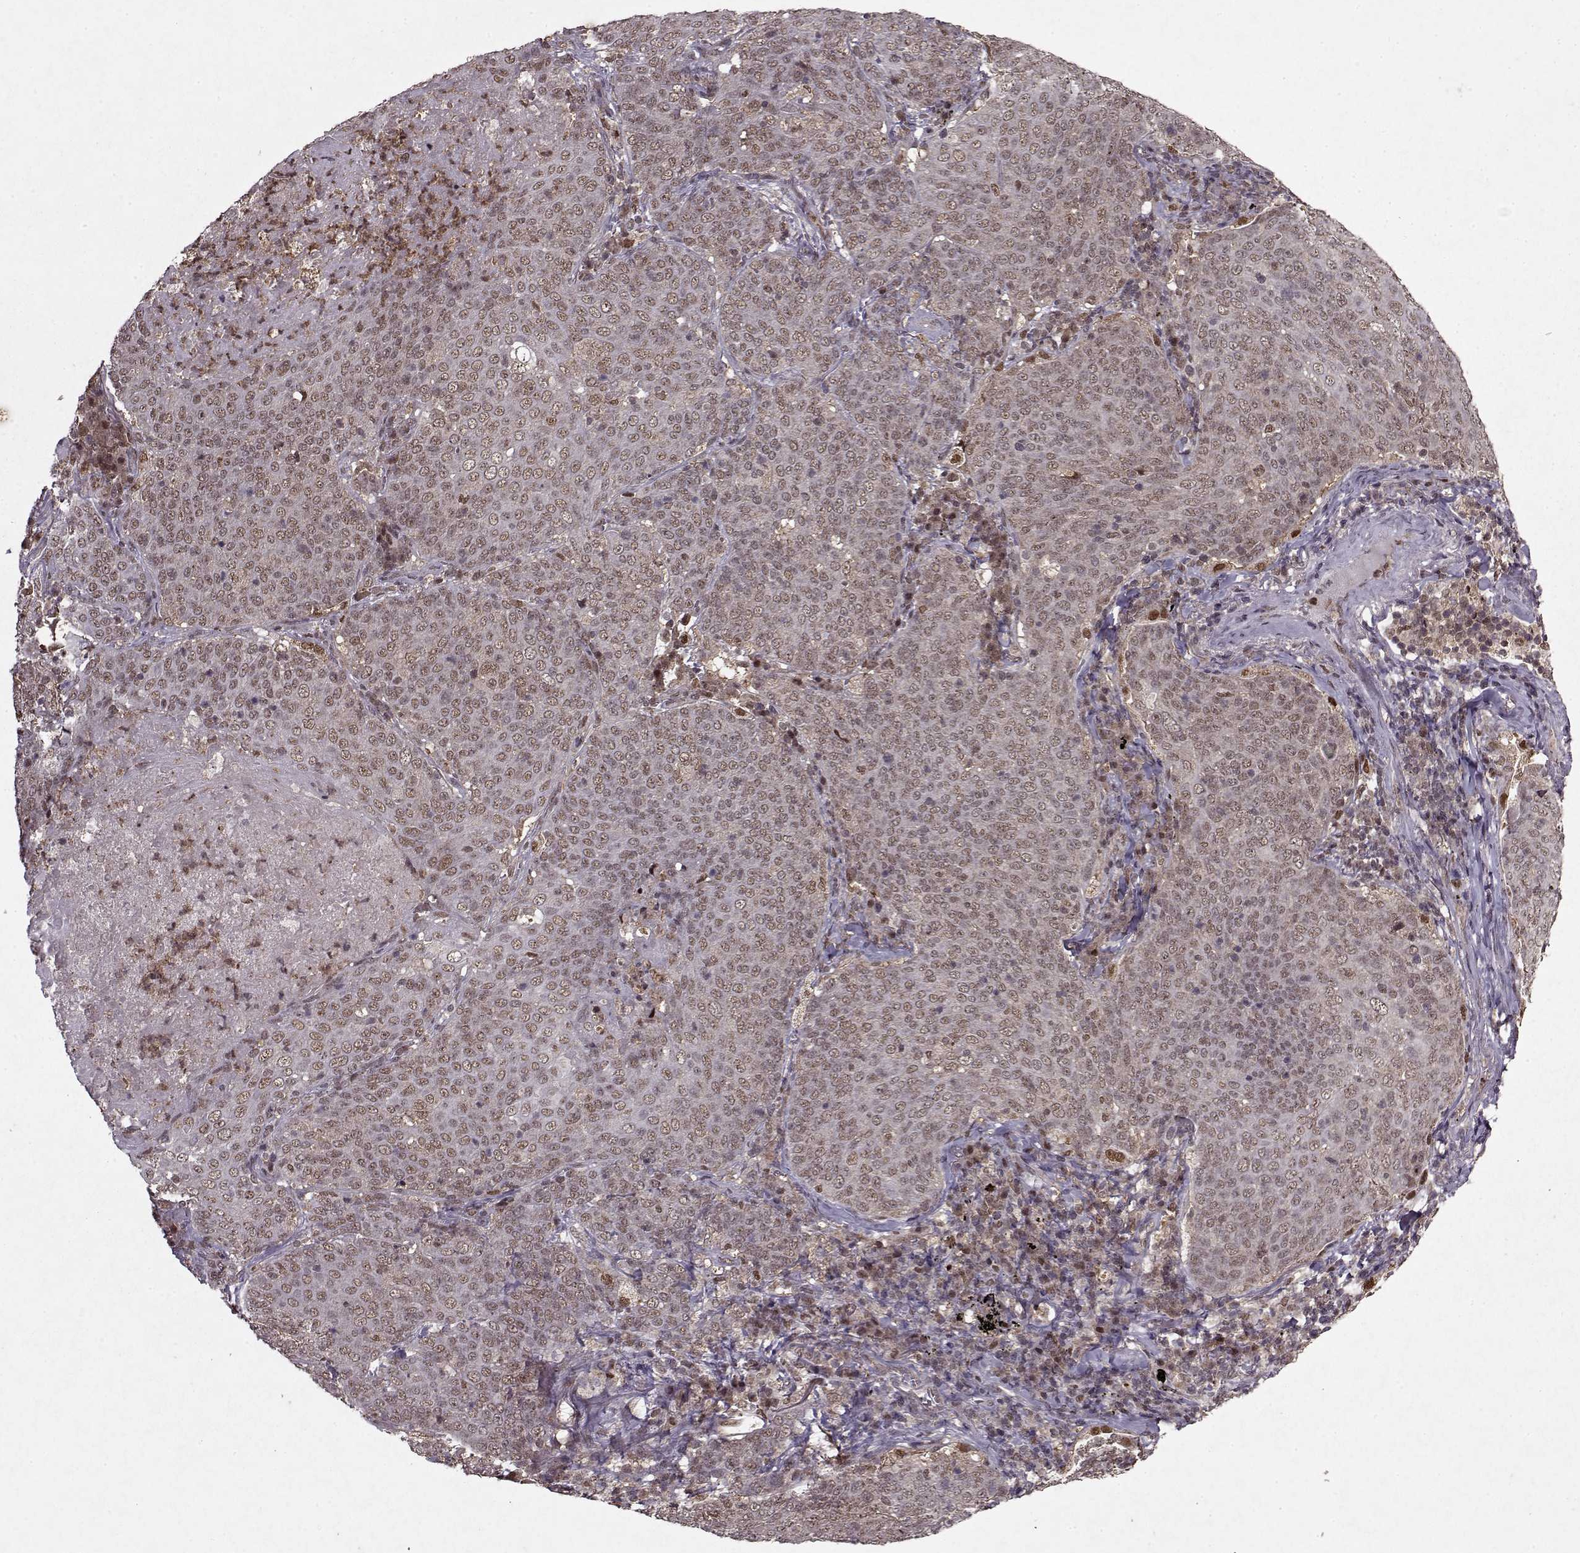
{"staining": {"intensity": "weak", "quantity": ">75%", "location": "nuclear"}, "tissue": "lung cancer", "cell_type": "Tumor cells", "image_type": "cancer", "snomed": [{"axis": "morphology", "description": "Squamous cell carcinoma, NOS"}, {"axis": "topography", "description": "Lung"}], "caption": "Human squamous cell carcinoma (lung) stained for a protein (brown) exhibits weak nuclear positive positivity in about >75% of tumor cells.", "gene": "PSMA7", "patient": {"sex": "male", "age": 82}}